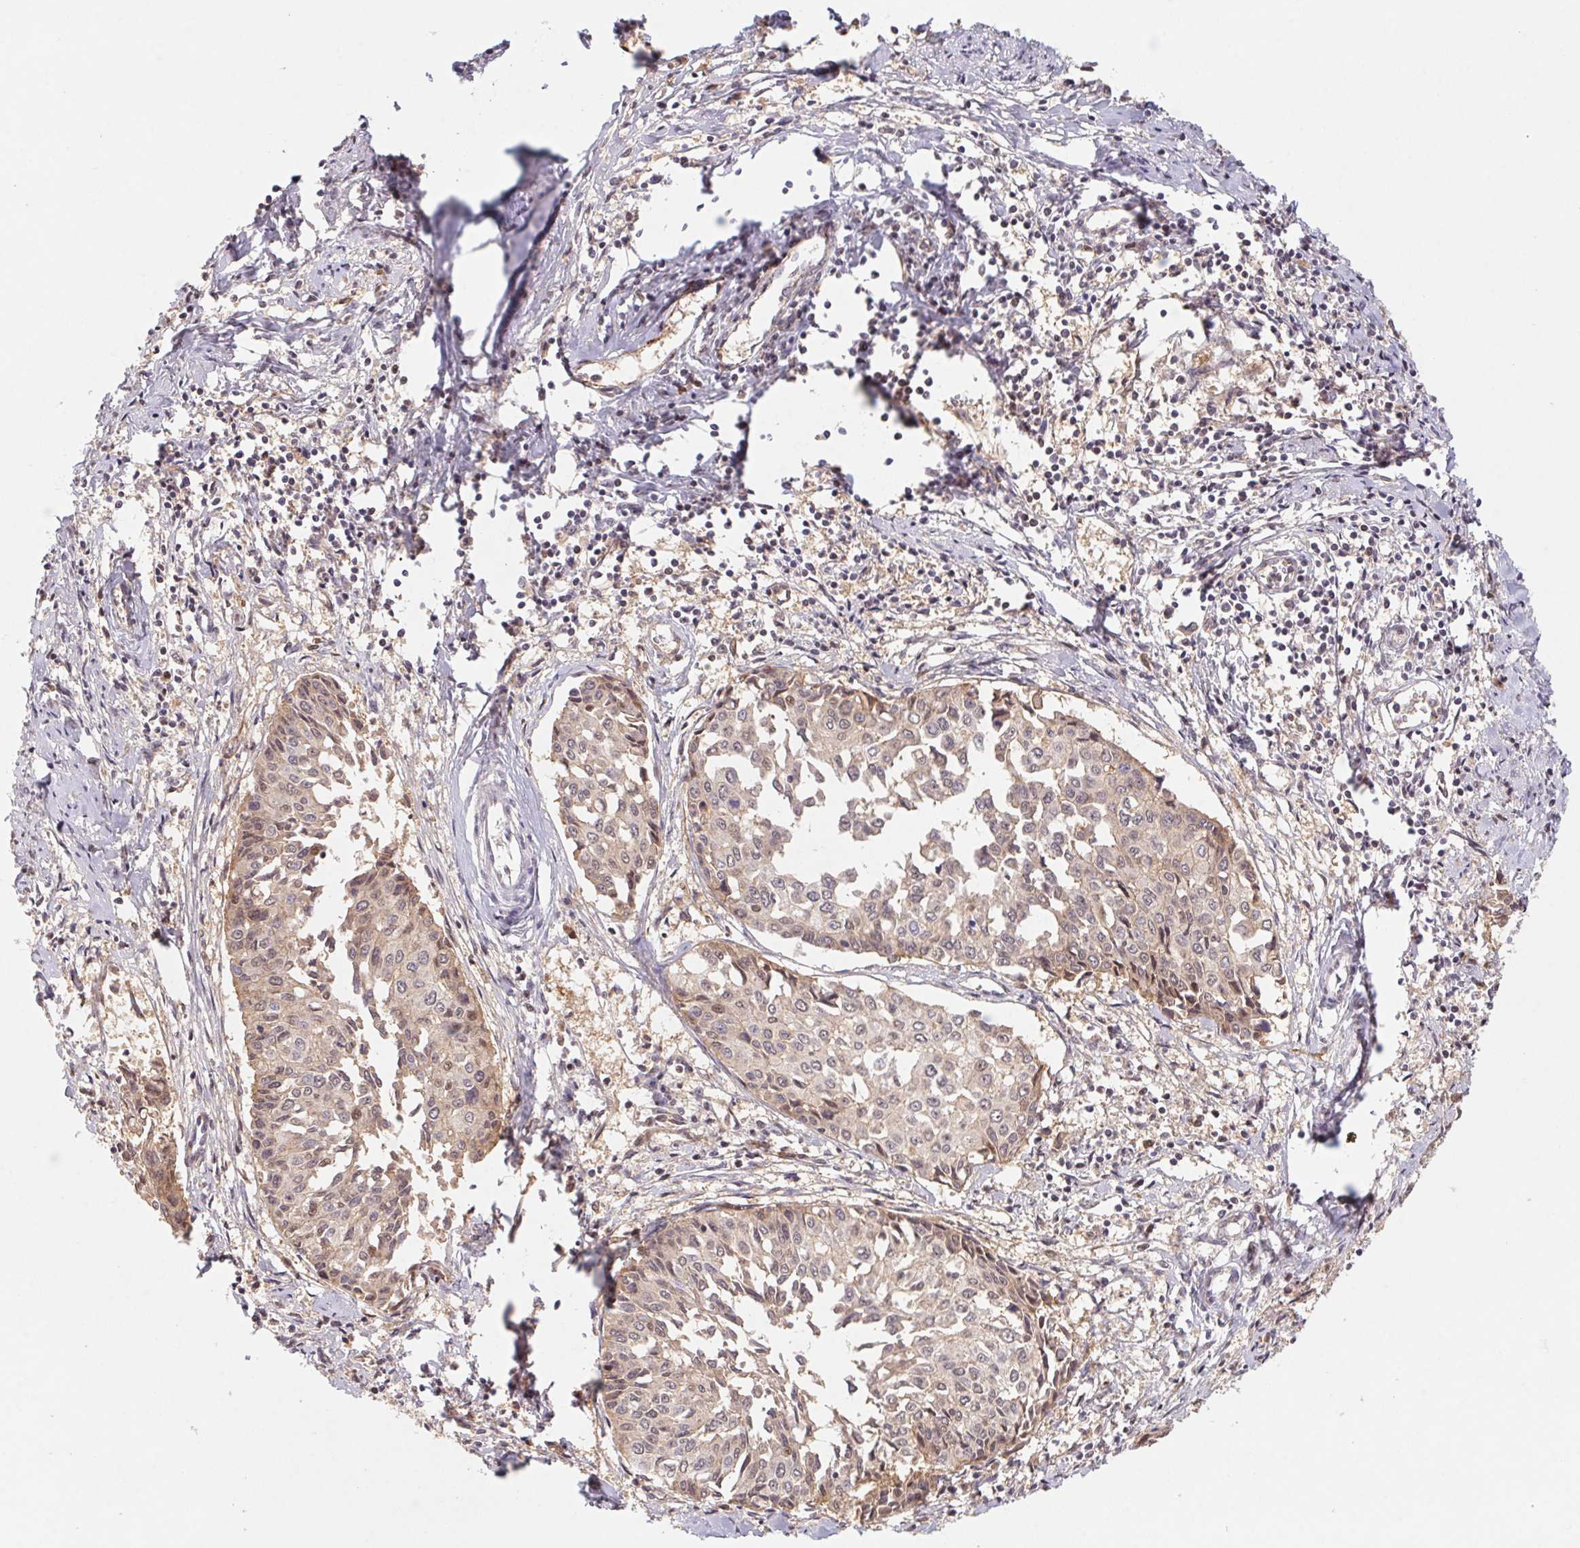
{"staining": {"intensity": "weak", "quantity": "25%-75%", "location": "cytoplasmic/membranous,nuclear"}, "tissue": "cervical cancer", "cell_type": "Tumor cells", "image_type": "cancer", "snomed": [{"axis": "morphology", "description": "Squamous cell carcinoma, NOS"}, {"axis": "topography", "description": "Cervix"}], "caption": "Weak cytoplasmic/membranous and nuclear expression for a protein is present in about 25%-75% of tumor cells of cervical cancer (squamous cell carcinoma) using immunohistochemistry.", "gene": "SLC52A2", "patient": {"sex": "female", "age": 50}}